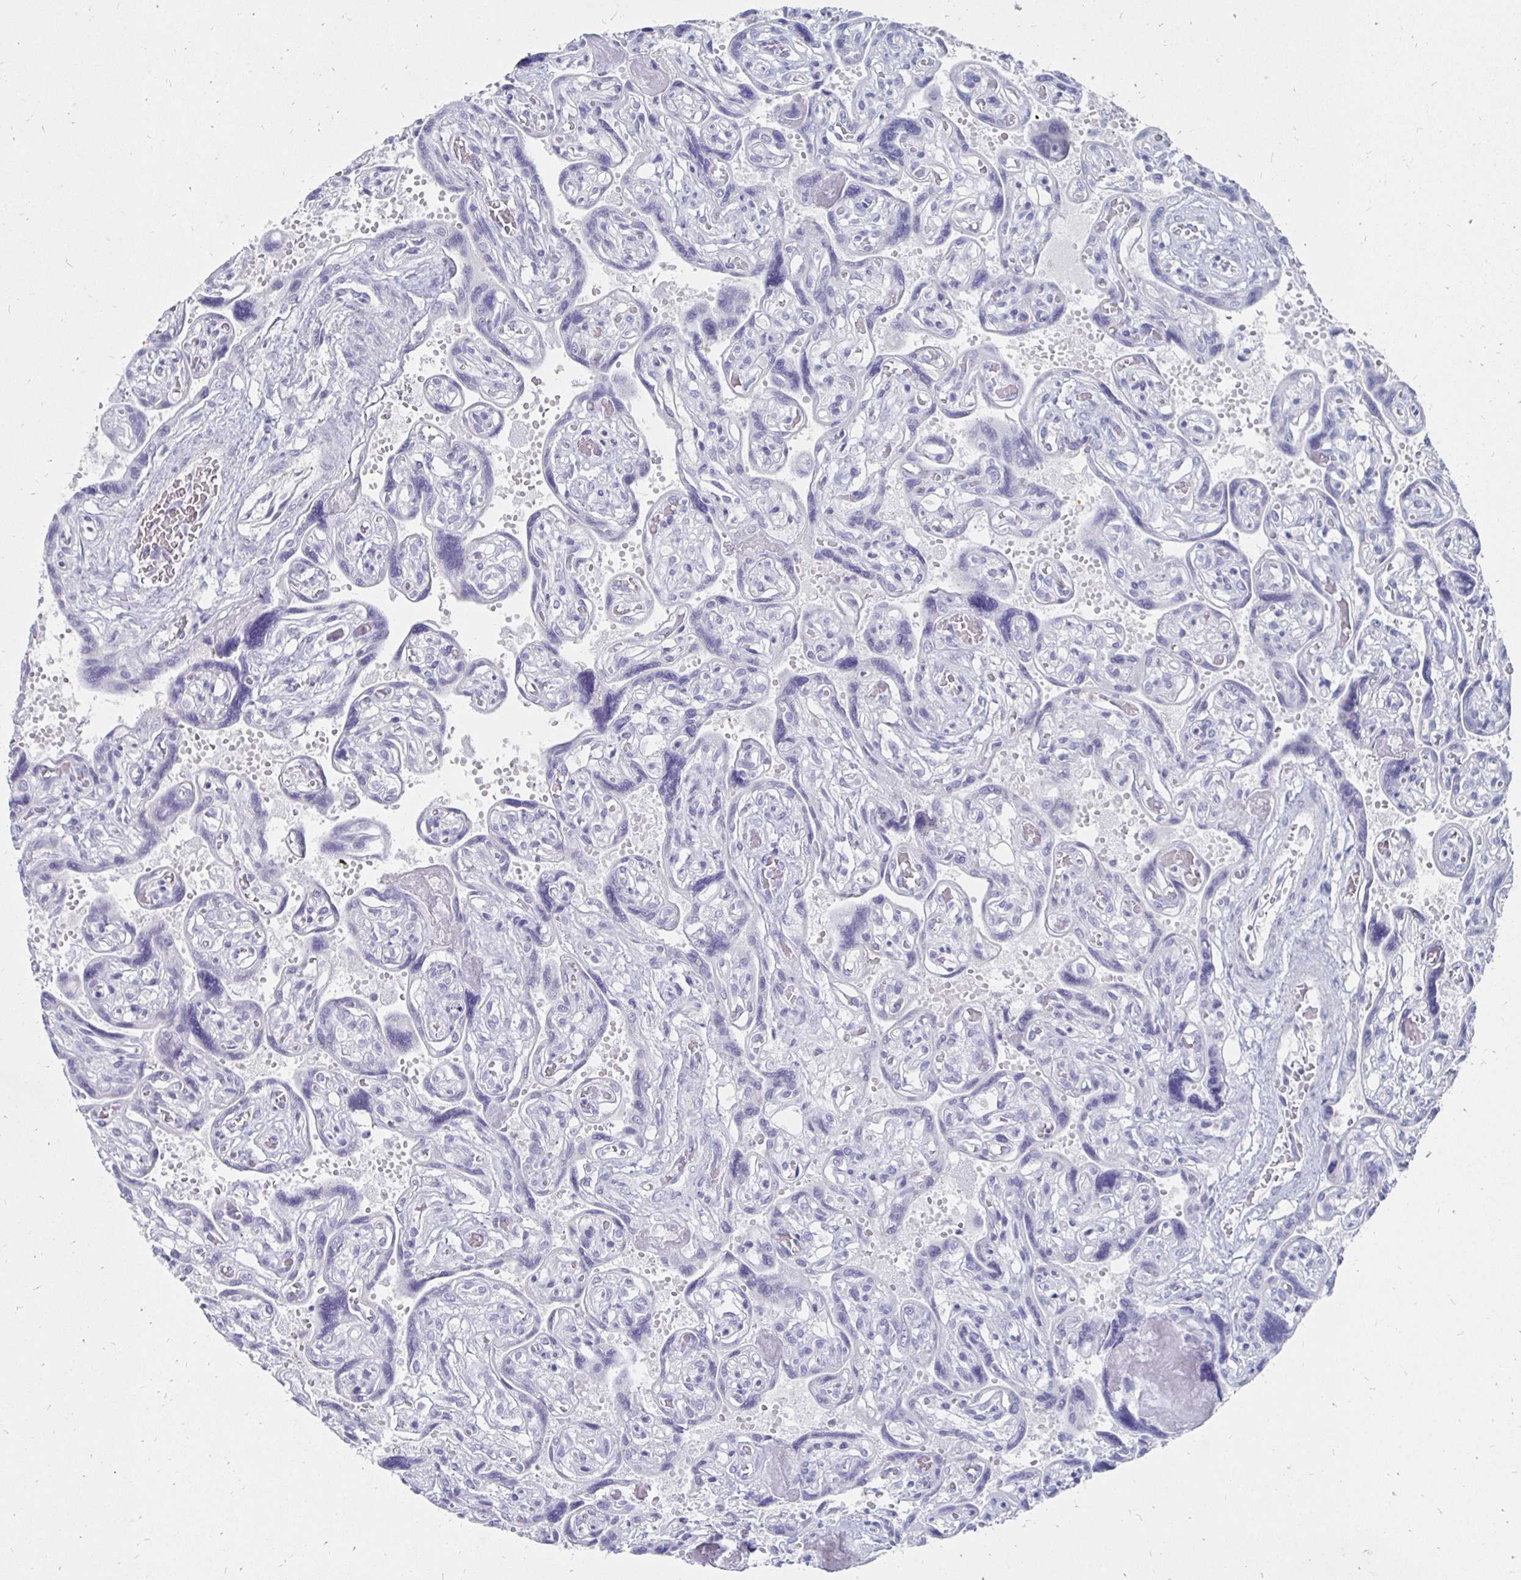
{"staining": {"intensity": "negative", "quantity": "none", "location": "none"}, "tissue": "placenta", "cell_type": "Decidual cells", "image_type": "normal", "snomed": [{"axis": "morphology", "description": "Normal tissue, NOS"}, {"axis": "topography", "description": "Placenta"}], "caption": "DAB (3,3'-diaminobenzidine) immunohistochemical staining of normal human placenta exhibits no significant expression in decidual cells.", "gene": "SYCP3", "patient": {"sex": "female", "age": 32}}